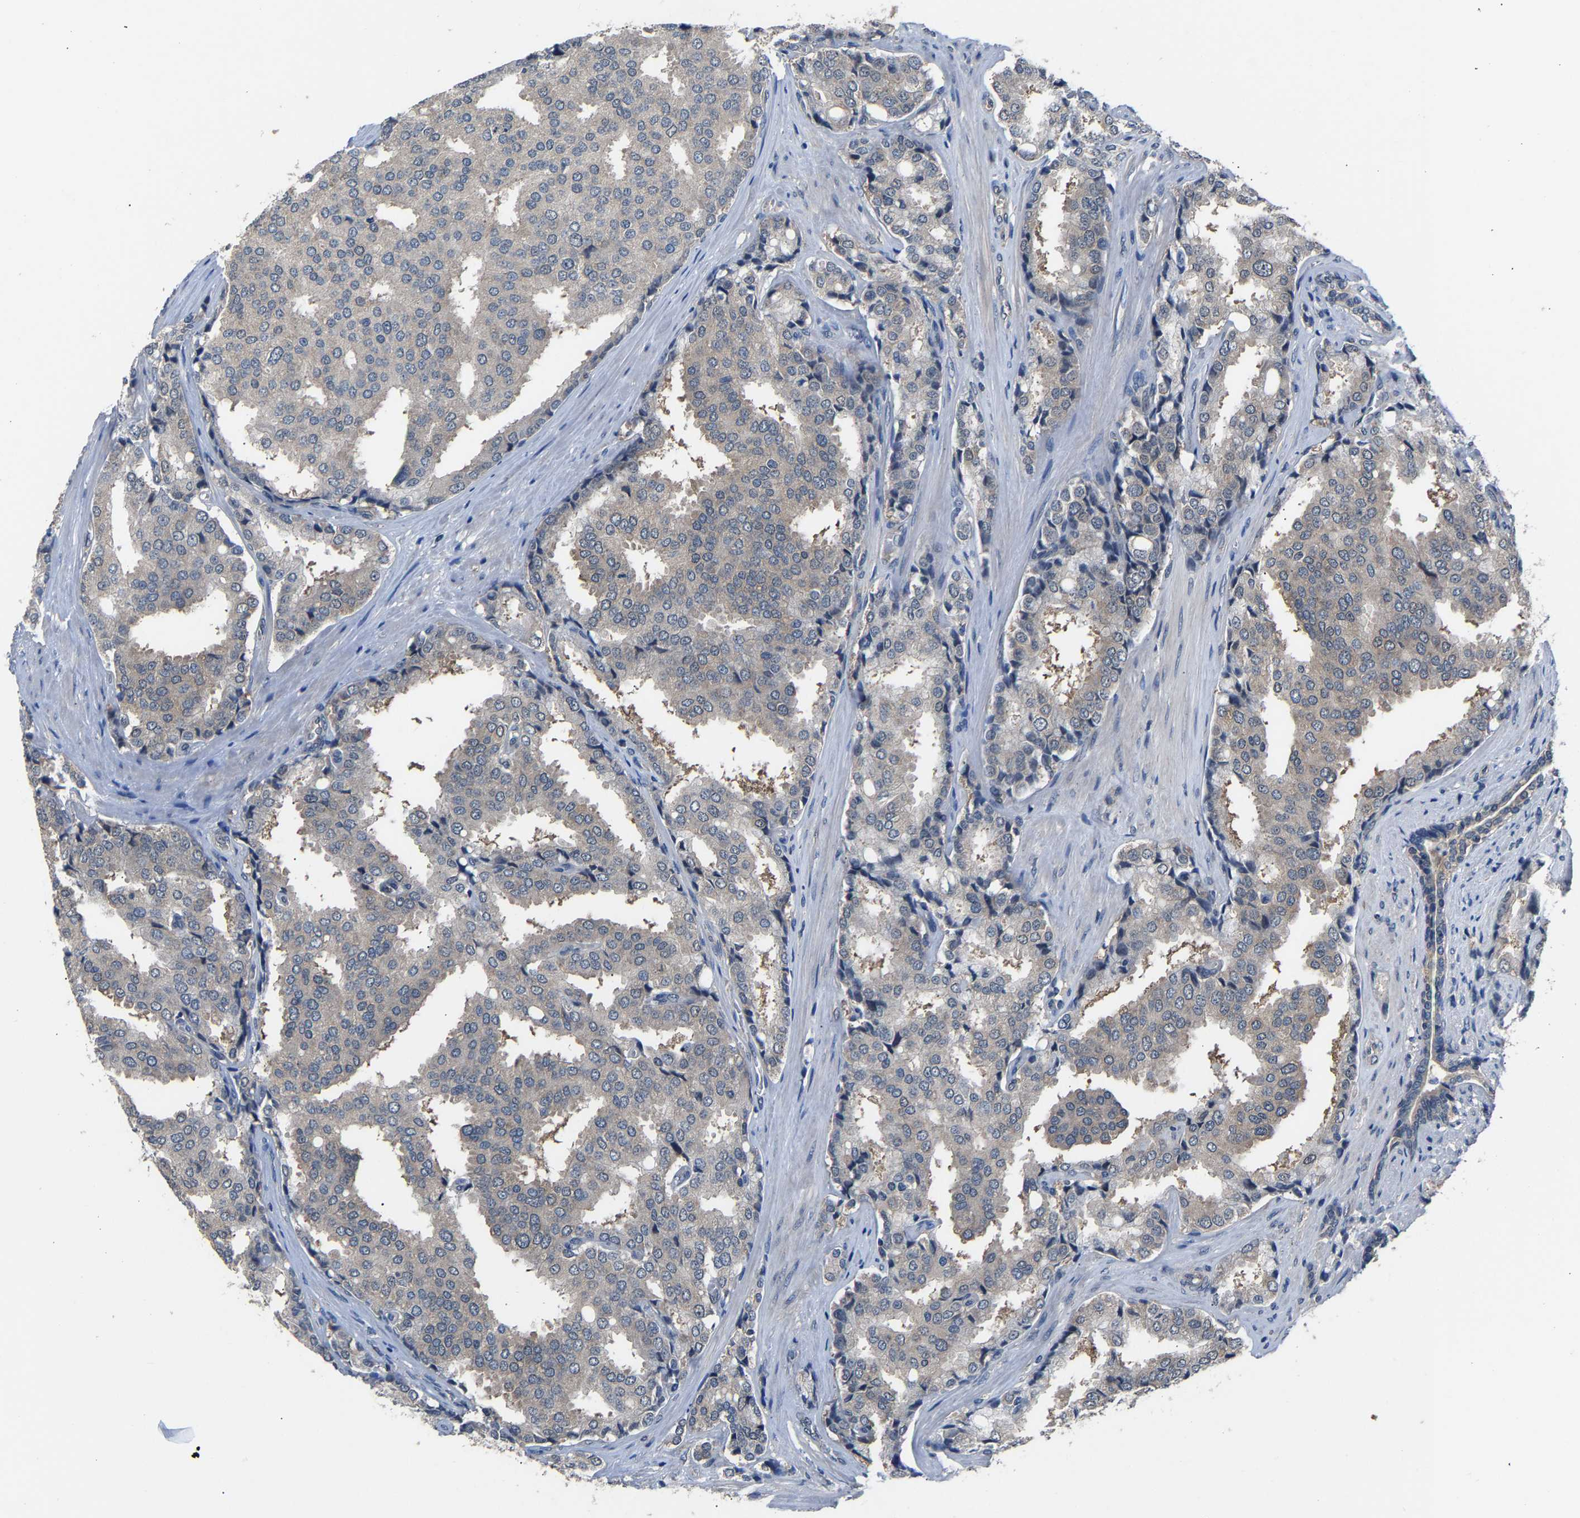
{"staining": {"intensity": "weak", "quantity": "<25%", "location": "cytoplasmic/membranous"}, "tissue": "prostate cancer", "cell_type": "Tumor cells", "image_type": "cancer", "snomed": [{"axis": "morphology", "description": "Adenocarcinoma, High grade"}, {"axis": "topography", "description": "Prostate"}], "caption": "Tumor cells are negative for protein expression in human high-grade adenocarcinoma (prostate).", "gene": "ABCC9", "patient": {"sex": "male", "age": 50}}